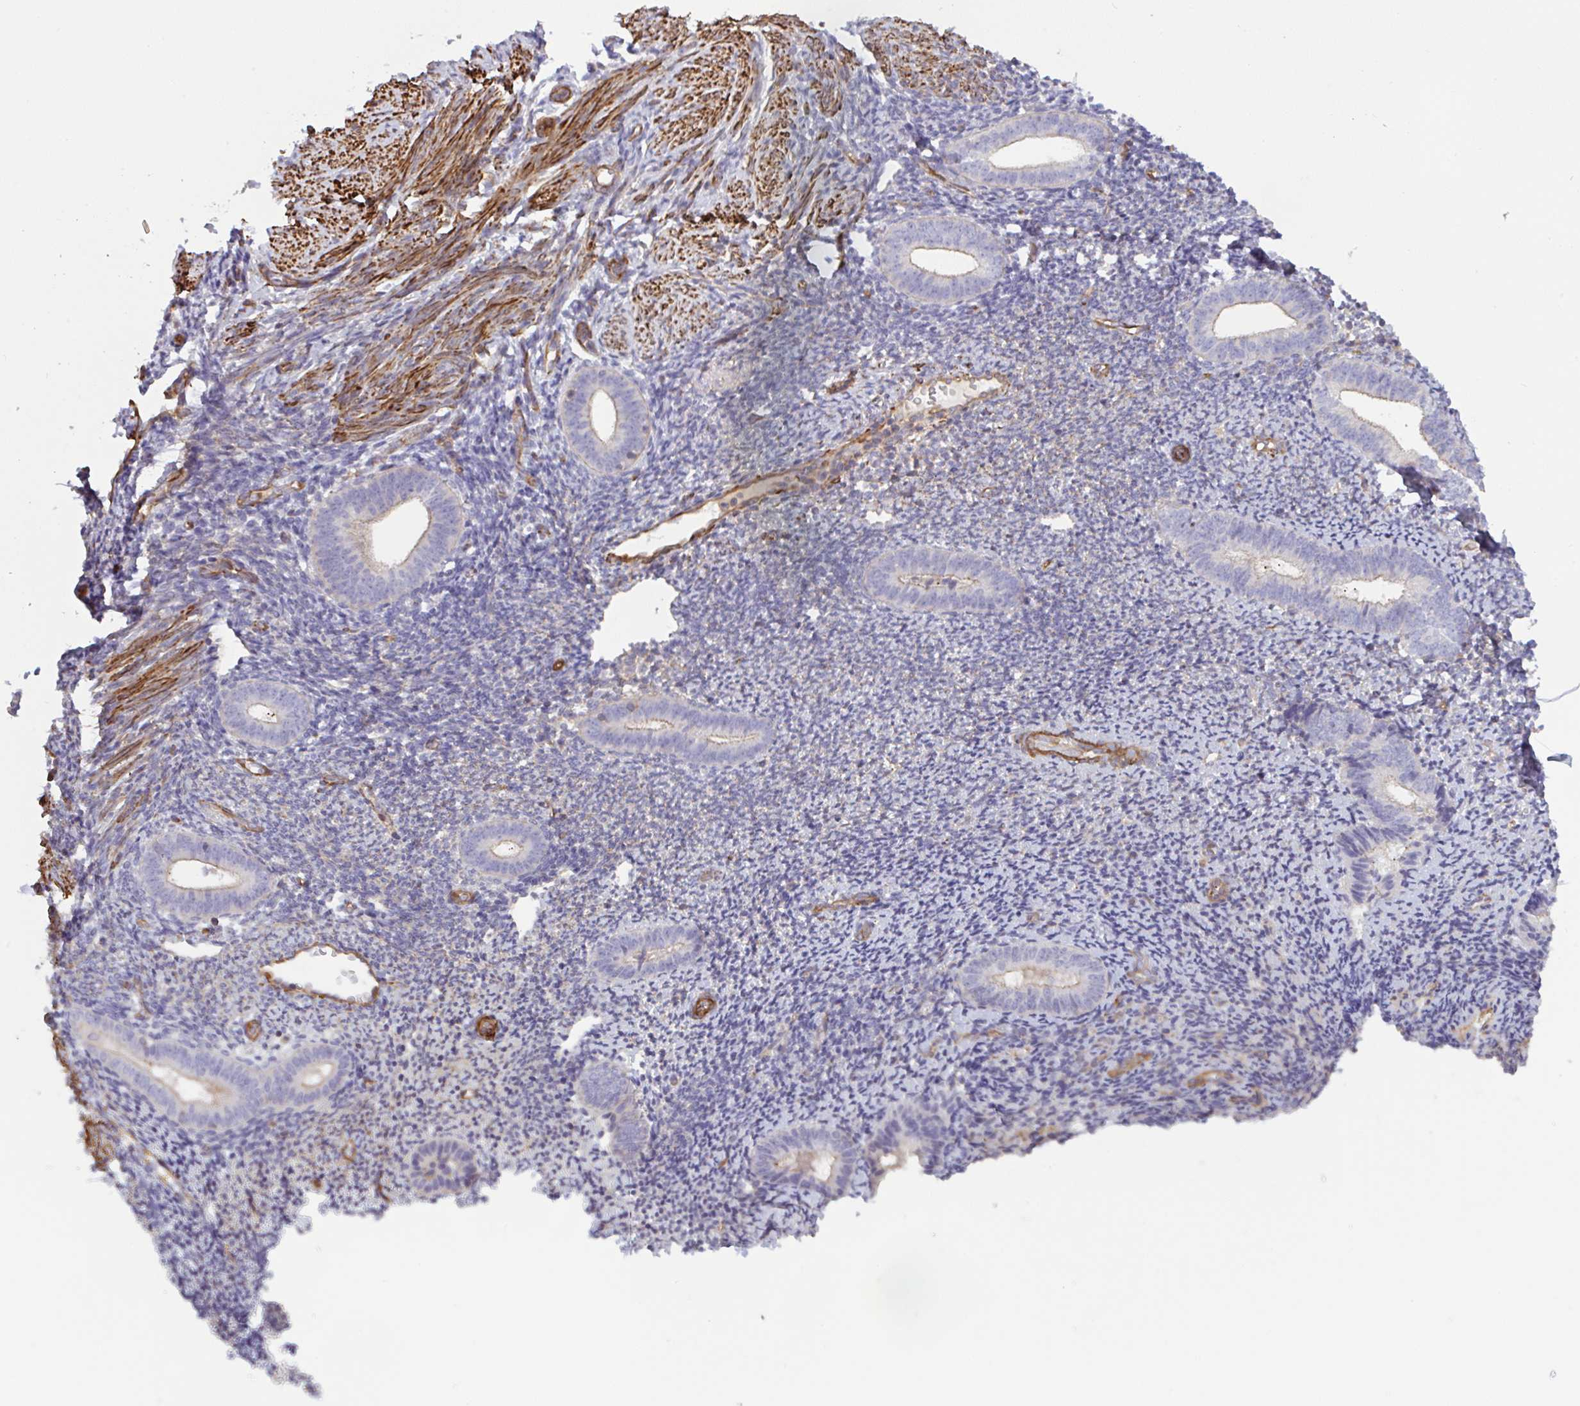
{"staining": {"intensity": "negative", "quantity": "none", "location": "none"}, "tissue": "endometrium", "cell_type": "Cells in endometrial stroma", "image_type": "normal", "snomed": [{"axis": "morphology", "description": "Normal tissue, NOS"}, {"axis": "topography", "description": "Endometrium"}], "caption": "The photomicrograph shows no staining of cells in endometrial stroma in normal endometrium.", "gene": "SHISA7", "patient": {"sex": "female", "age": 39}}